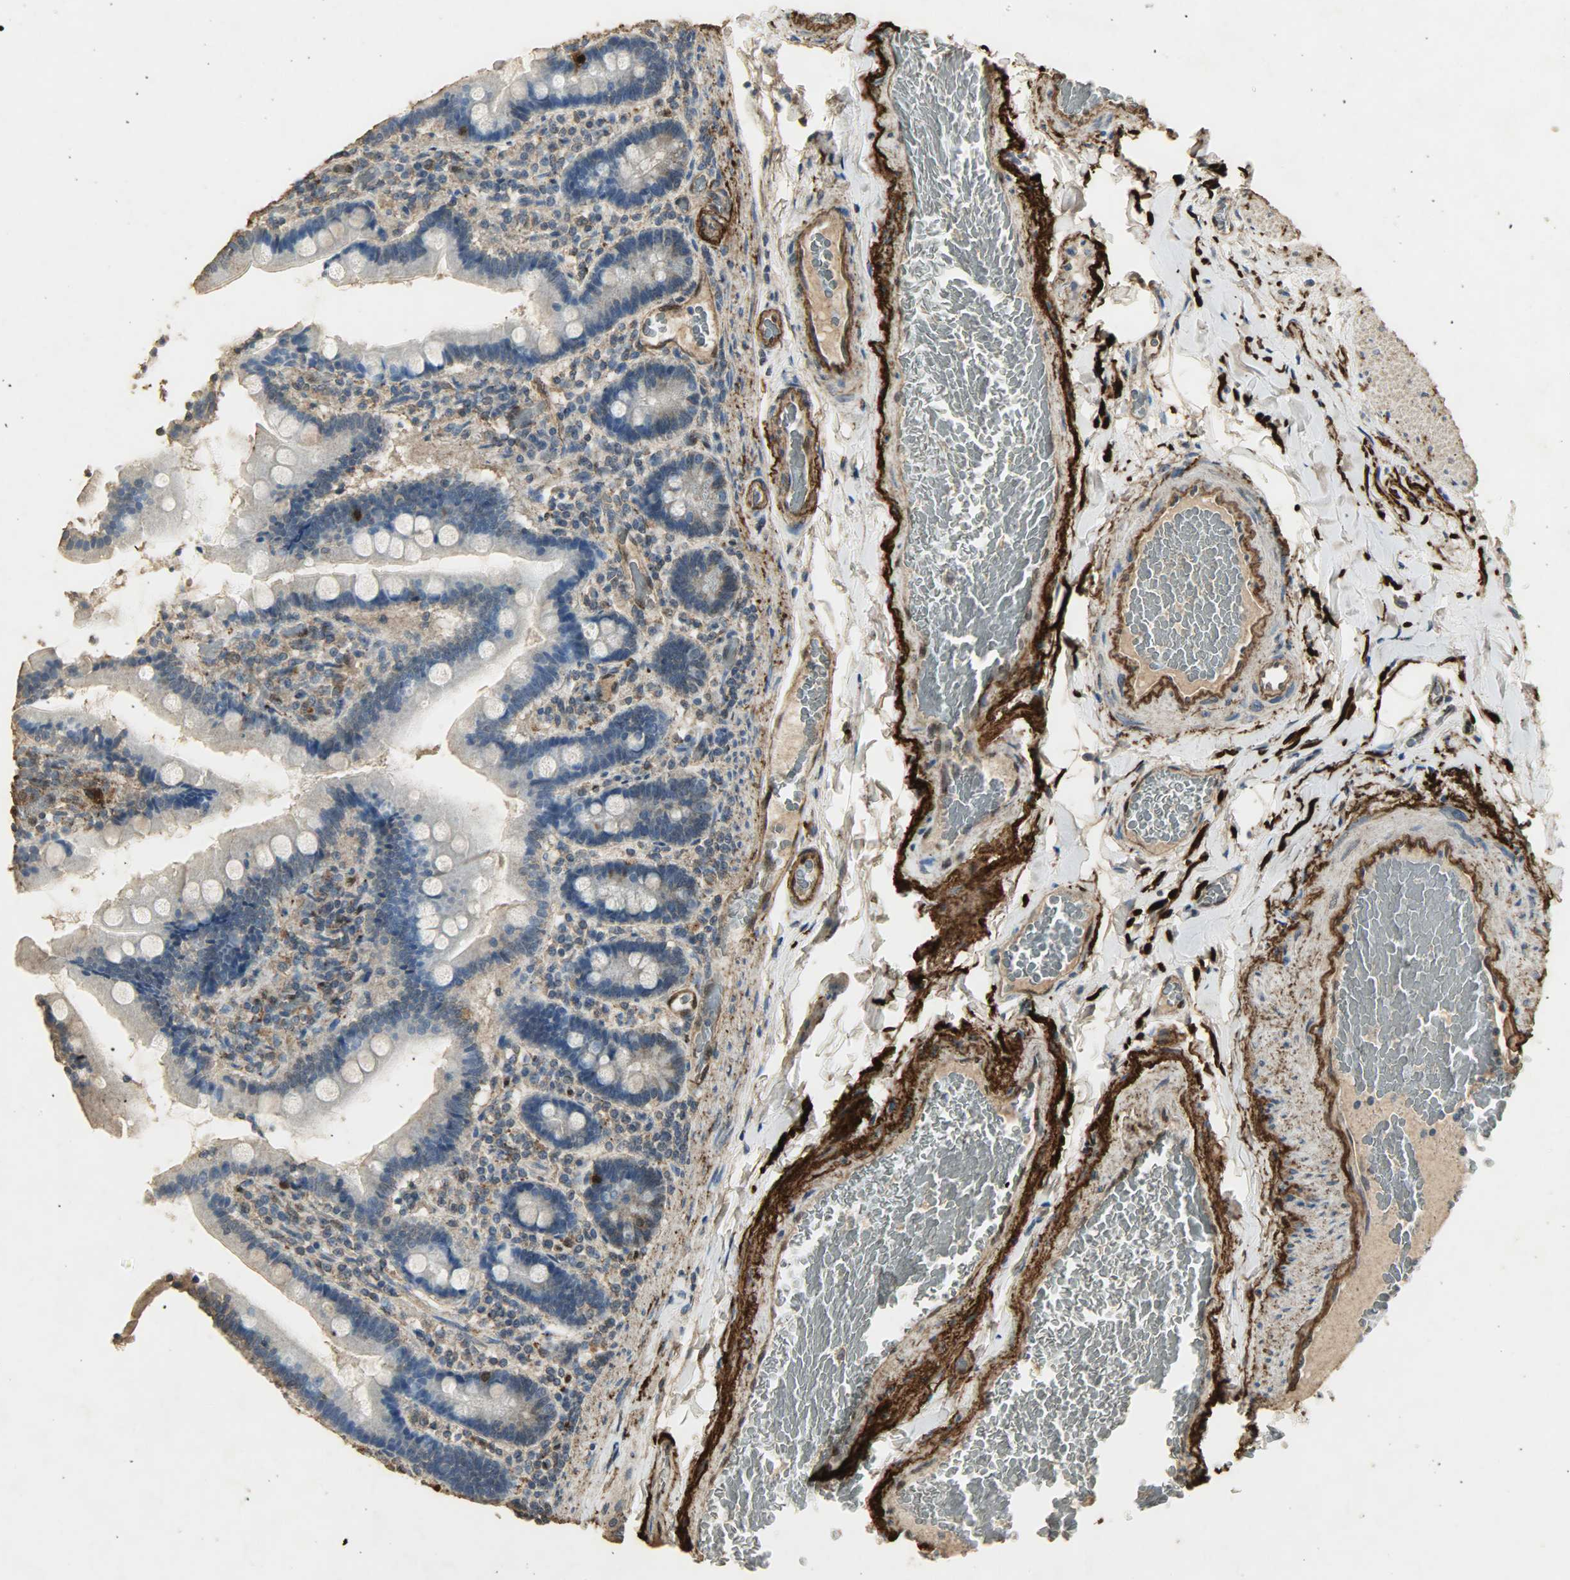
{"staining": {"intensity": "moderate", "quantity": "<25%", "location": "cytoplasmic/membranous"}, "tissue": "duodenum", "cell_type": "Glandular cells", "image_type": "normal", "snomed": [{"axis": "morphology", "description": "Normal tissue, NOS"}, {"axis": "topography", "description": "Duodenum"}], "caption": "Immunohistochemical staining of benign duodenum displays low levels of moderate cytoplasmic/membranous expression in about <25% of glandular cells.", "gene": "ASB9", "patient": {"sex": "female", "age": 53}}